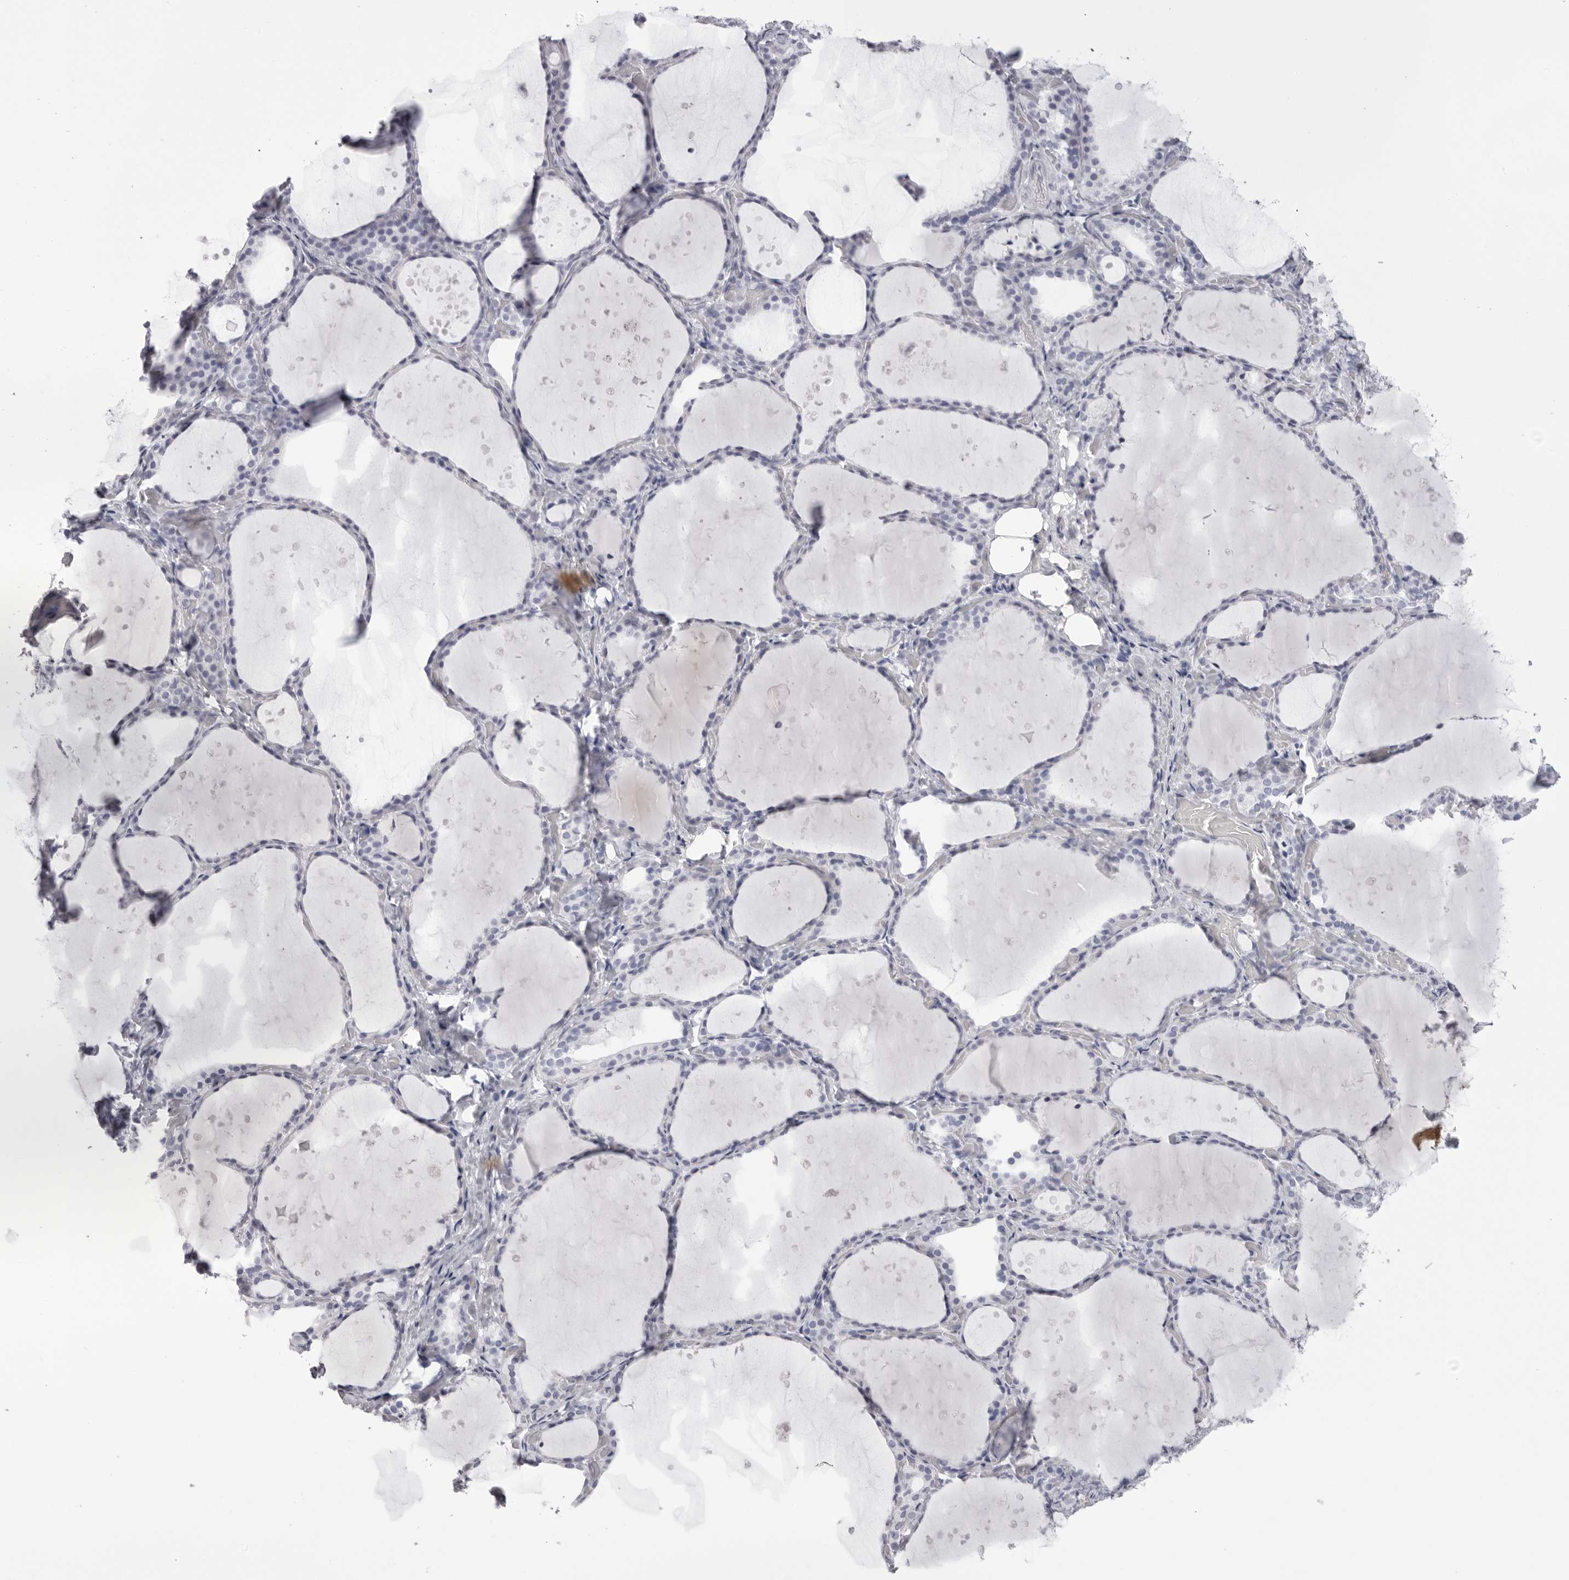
{"staining": {"intensity": "negative", "quantity": "none", "location": "none"}, "tissue": "thyroid gland", "cell_type": "Glandular cells", "image_type": "normal", "snomed": [{"axis": "morphology", "description": "Normal tissue, NOS"}, {"axis": "topography", "description": "Thyroid gland"}], "caption": "High magnification brightfield microscopy of unremarkable thyroid gland stained with DAB (brown) and counterstained with hematoxylin (blue): glandular cells show no significant positivity. (DAB immunohistochemistry, high magnification).", "gene": "TMOD4", "patient": {"sex": "female", "age": 44}}